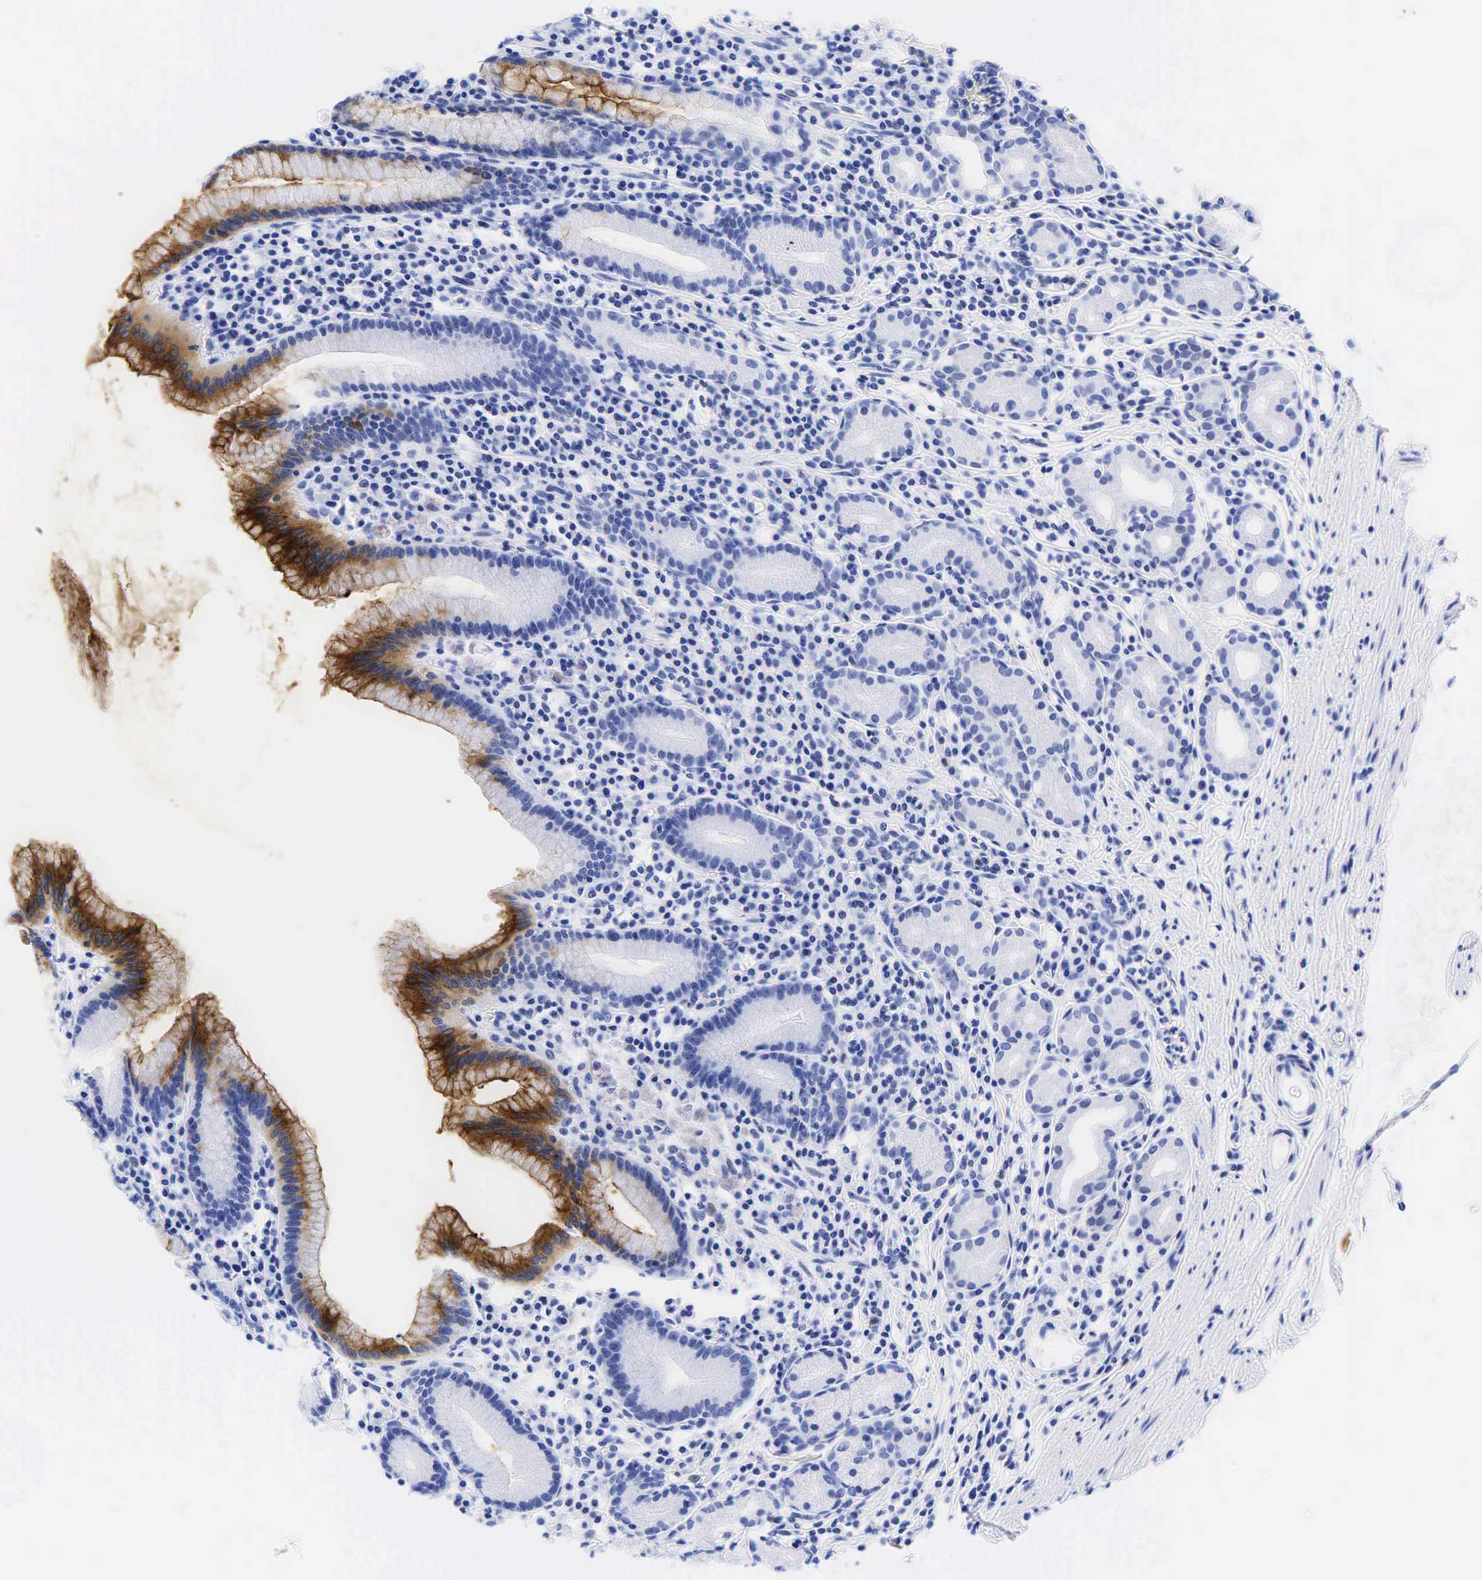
{"staining": {"intensity": "moderate", "quantity": "25%-75%", "location": "cytoplasmic/membranous"}, "tissue": "stomach", "cell_type": "Glandular cells", "image_type": "normal", "snomed": [{"axis": "morphology", "description": "Normal tissue, NOS"}, {"axis": "topography", "description": "Stomach, lower"}], "caption": "An immunohistochemistry histopathology image of benign tissue is shown. Protein staining in brown labels moderate cytoplasmic/membranous positivity in stomach within glandular cells.", "gene": "CEACAM5", "patient": {"sex": "male", "age": 58}}